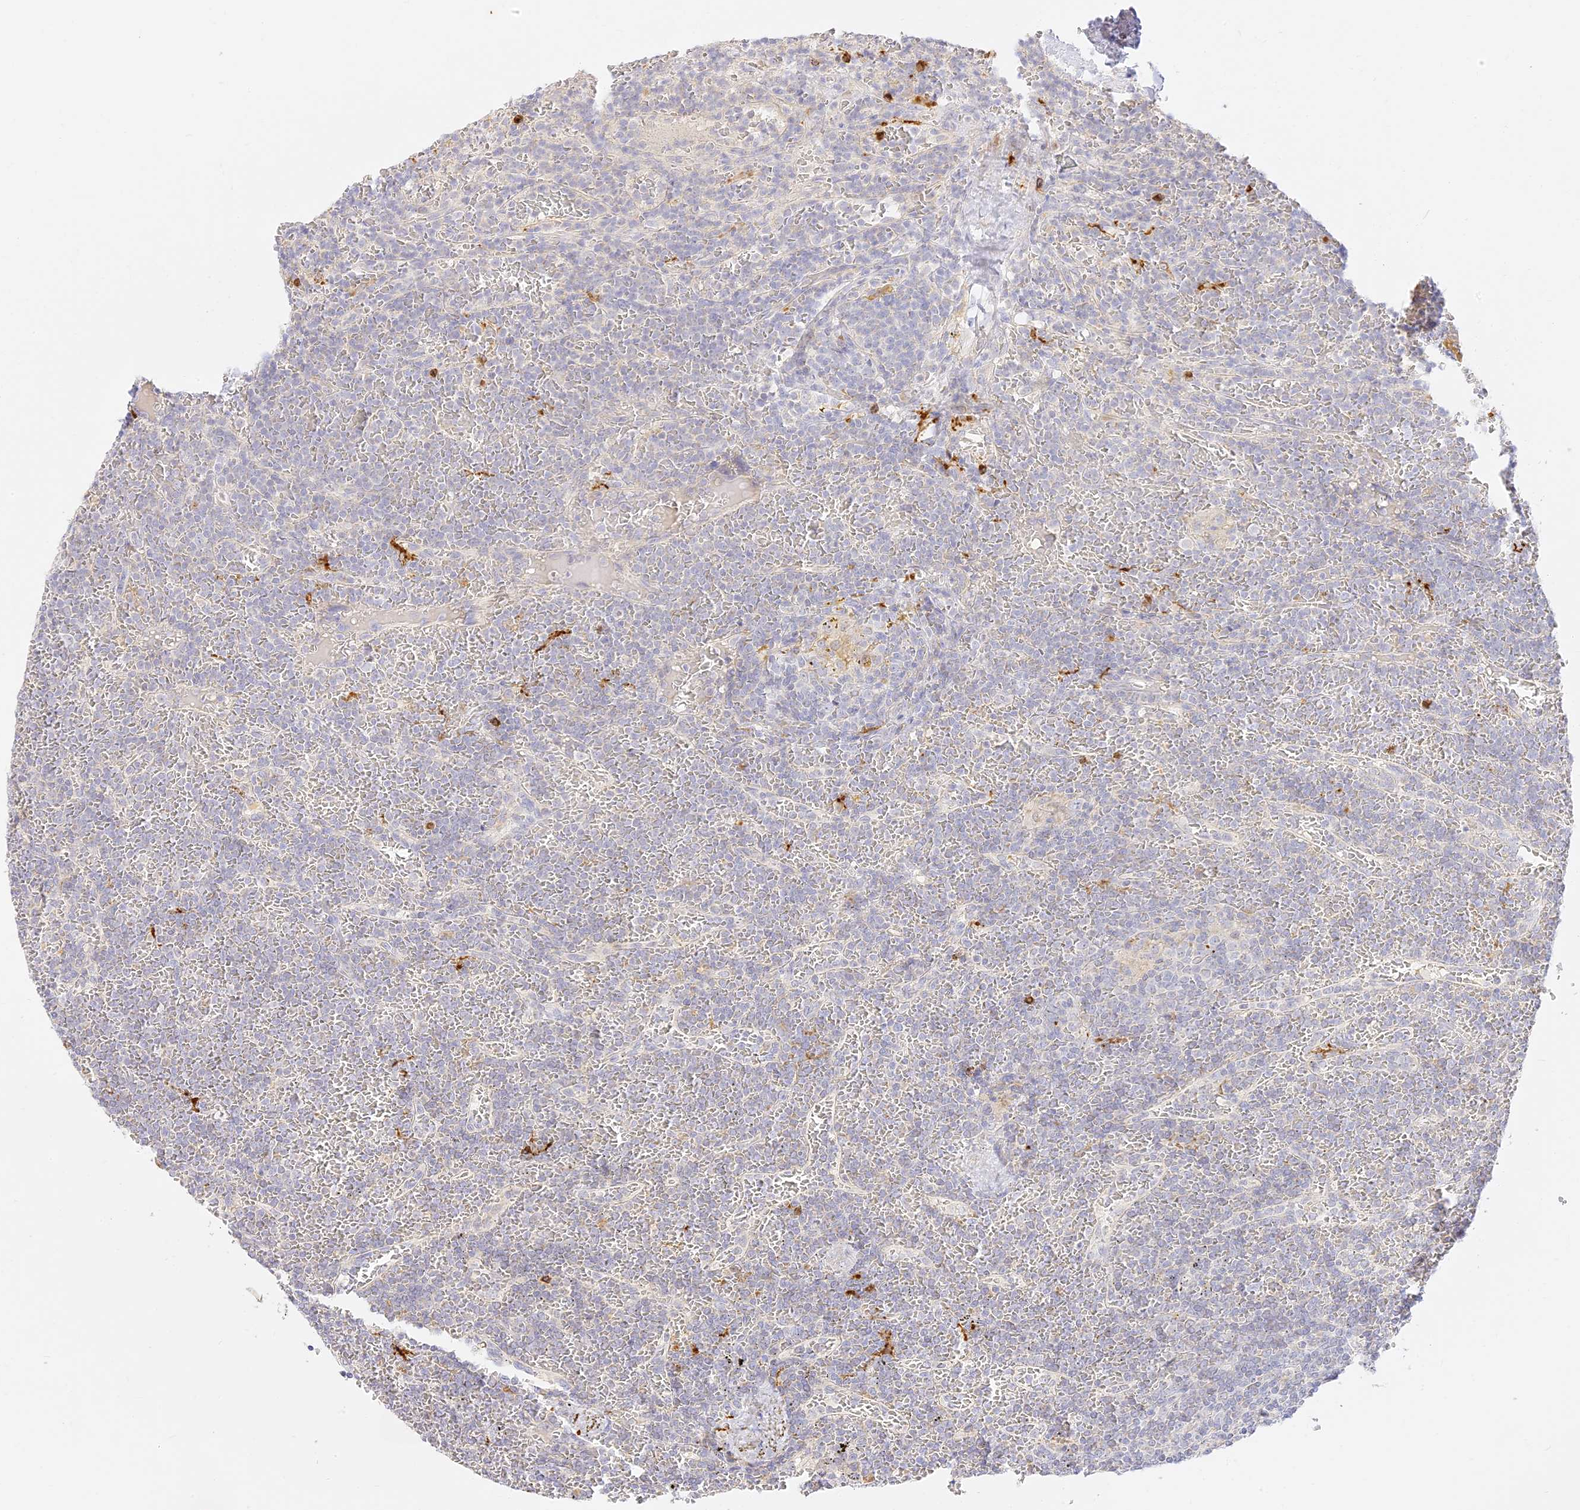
{"staining": {"intensity": "negative", "quantity": "none", "location": "none"}, "tissue": "lymphoma", "cell_type": "Tumor cells", "image_type": "cancer", "snomed": [{"axis": "morphology", "description": "Malignant lymphoma, non-Hodgkin's type, Low grade"}, {"axis": "topography", "description": "Spleen"}], "caption": "Immunohistochemistry micrograph of neoplastic tissue: human lymphoma stained with DAB reveals no significant protein expression in tumor cells.", "gene": "LRRC15", "patient": {"sex": "female", "age": 19}}